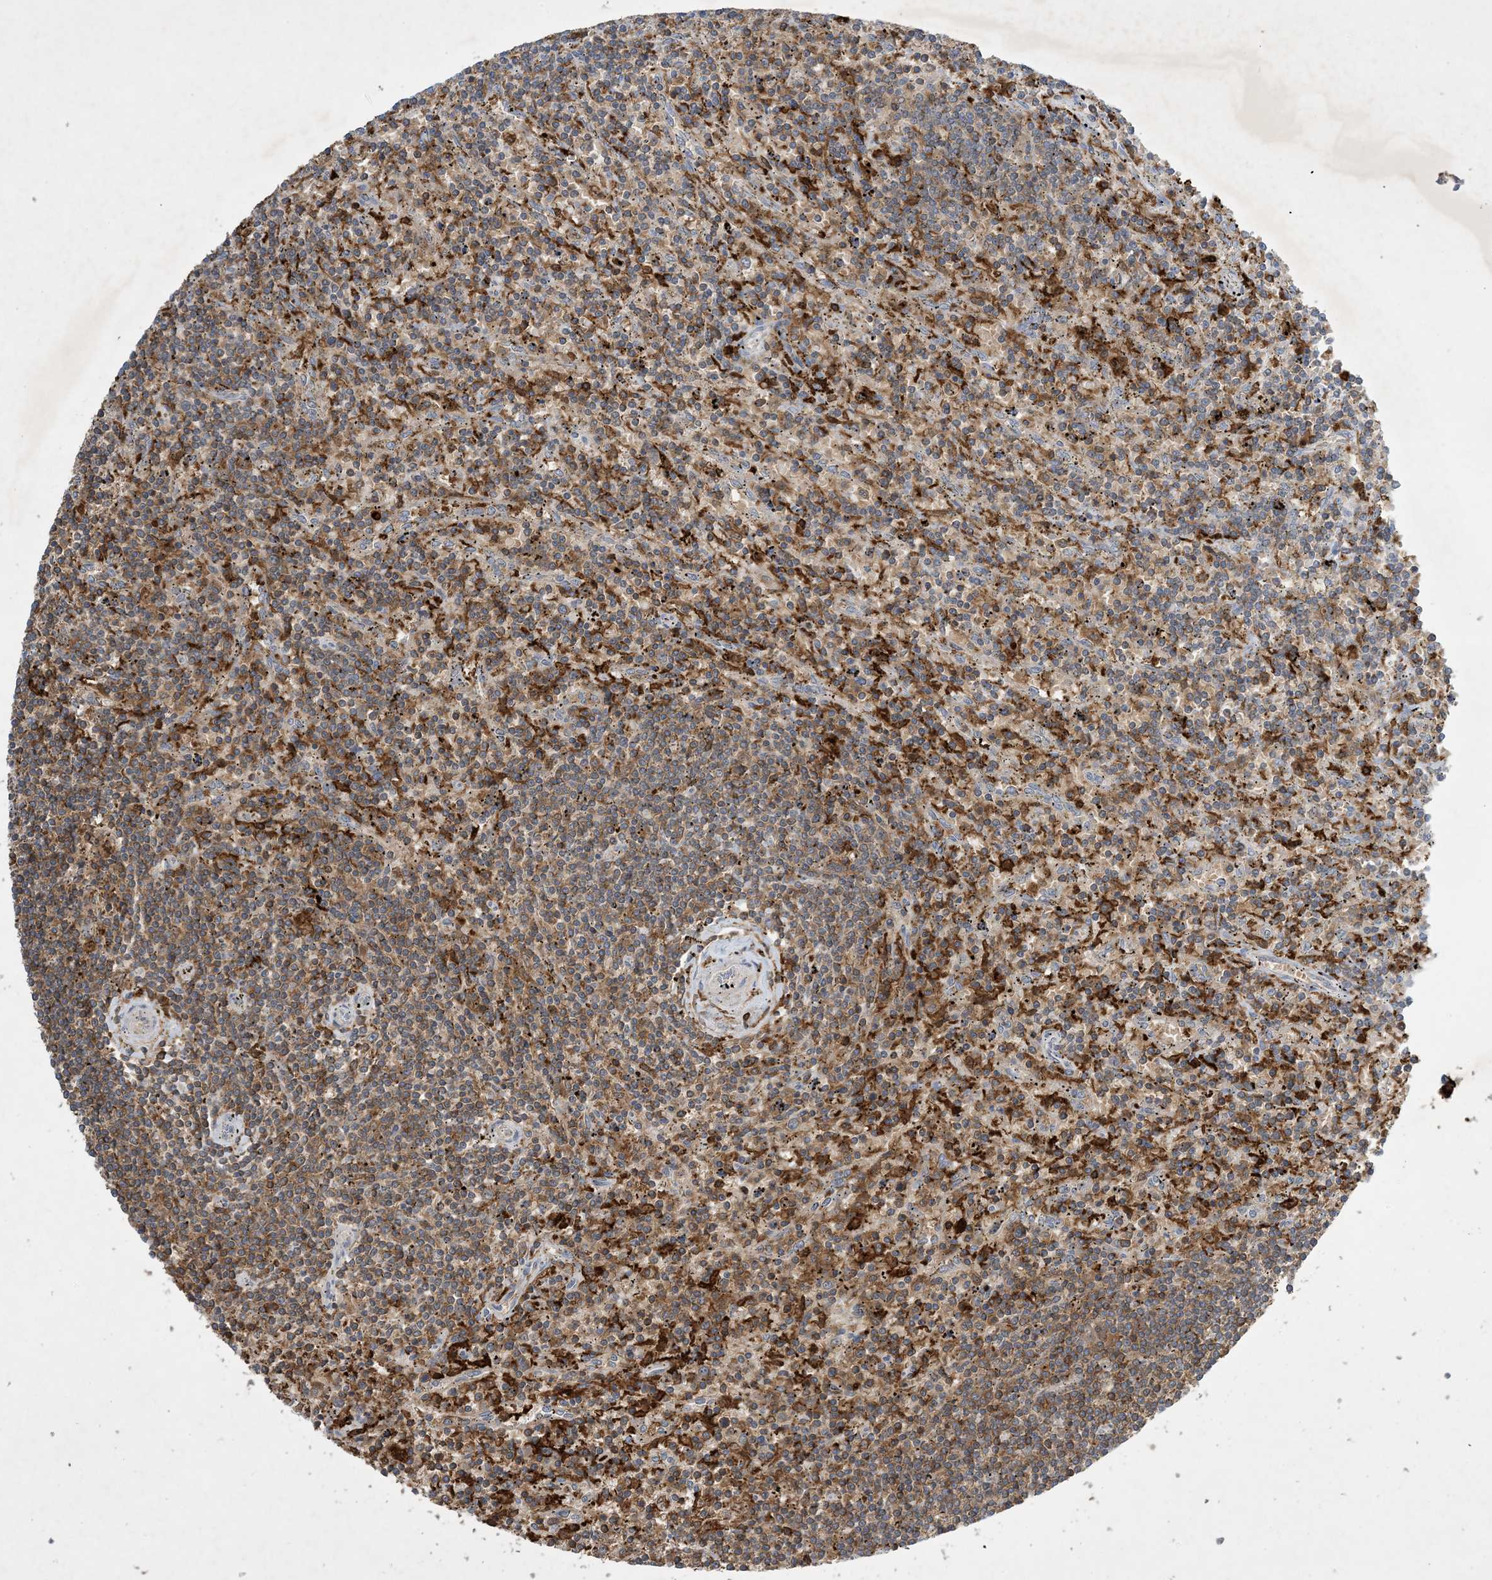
{"staining": {"intensity": "moderate", "quantity": "<25%", "location": "cytoplasmic/membranous"}, "tissue": "lymphoma", "cell_type": "Tumor cells", "image_type": "cancer", "snomed": [{"axis": "morphology", "description": "Malignant lymphoma, non-Hodgkin's type, Low grade"}, {"axis": "topography", "description": "Spleen"}], "caption": "DAB immunohistochemical staining of lymphoma displays moderate cytoplasmic/membranous protein expression in approximately <25% of tumor cells. The protein is stained brown, and the nuclei are stained in blue (DAB IHC with brightfield microscopy, high magnification).", "gene": "AK9", "patient": {"sex": "male", "age": 76}}